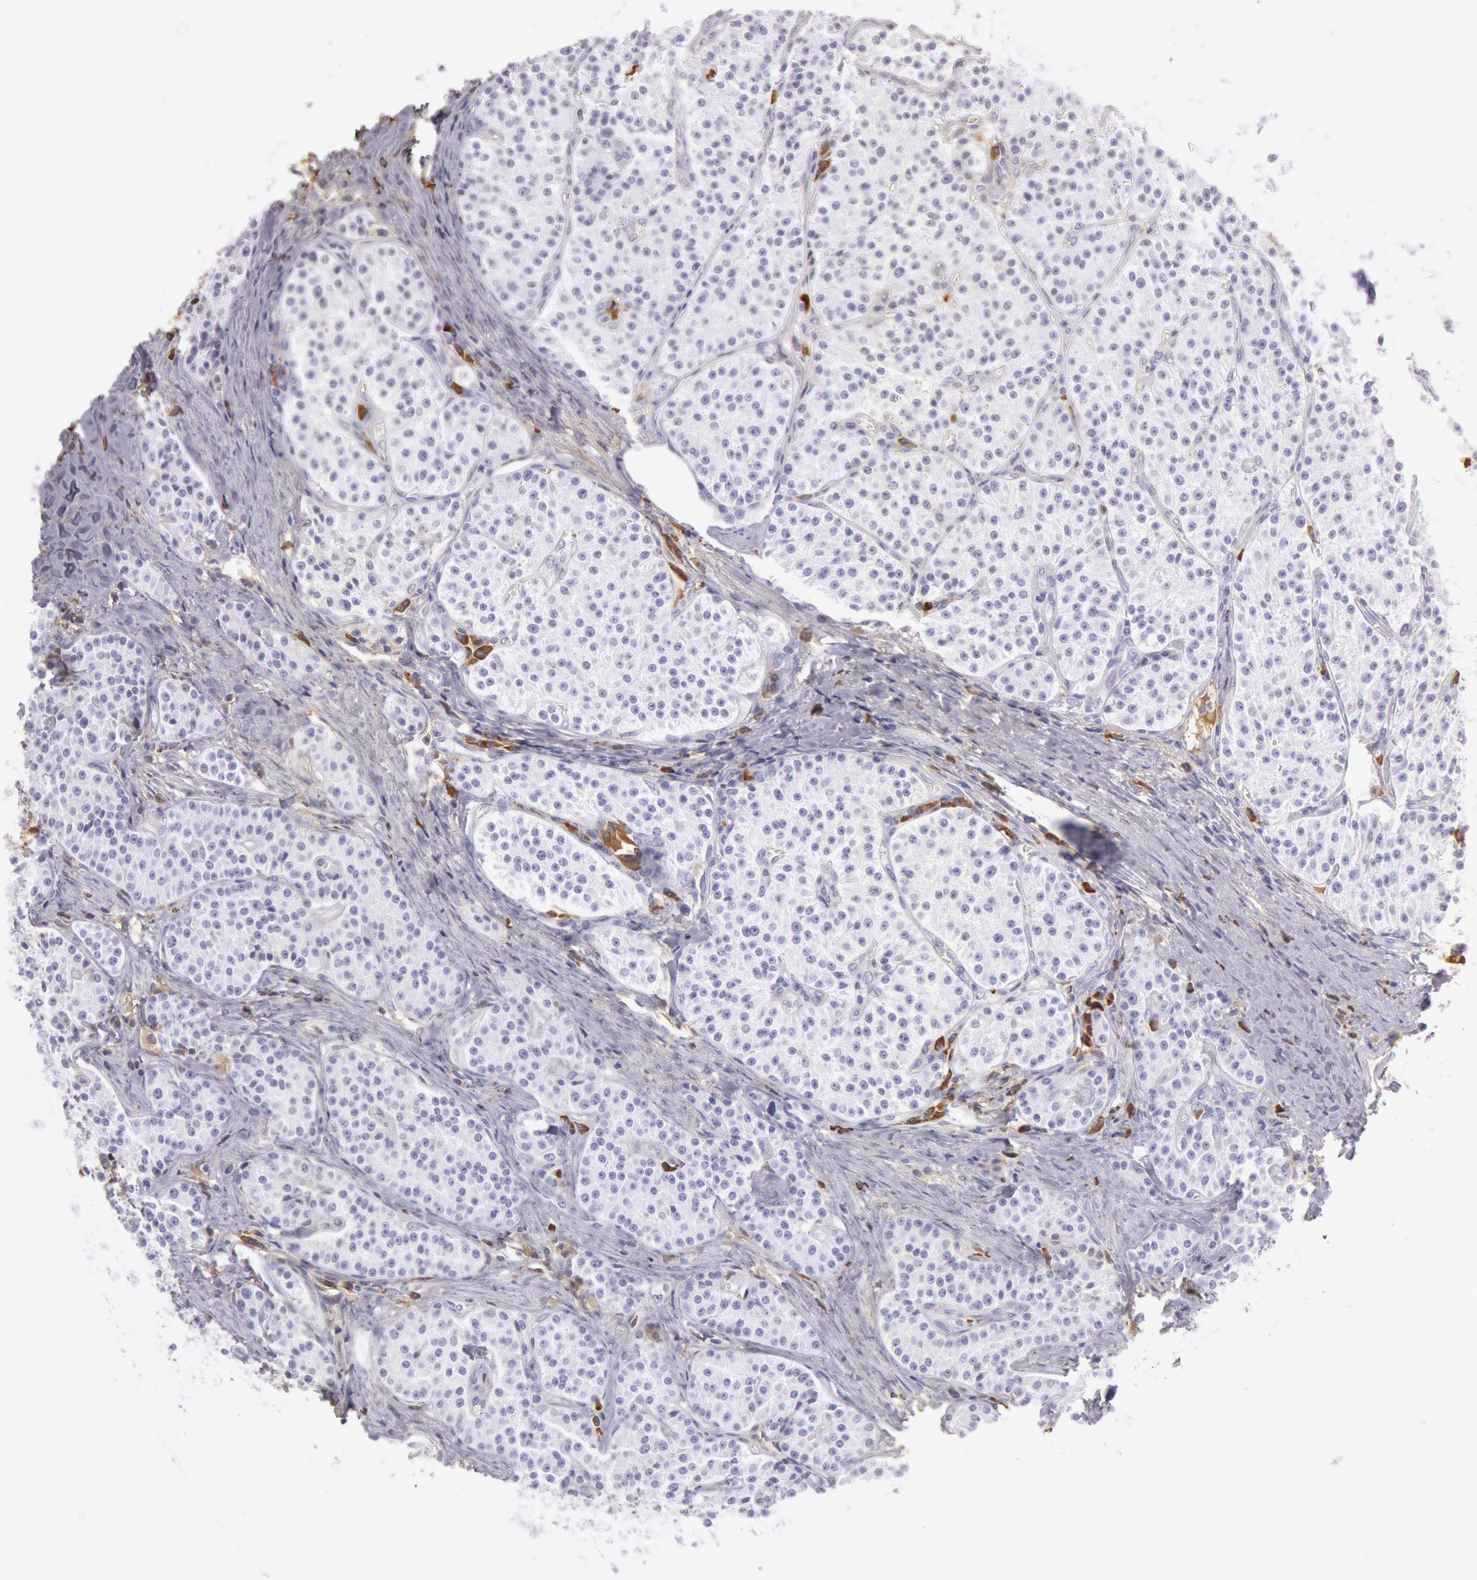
{"staining": {"intensity": "moderate", "quantity": "<25%", "location": "cytoplasmic/membranous"}, "tissue": "carcinoid", "cell_type": "Tumor cells", "image_type": "cancer", "snomed": [{"axis": "morphology", "description": "Carcinoid, malignant, NOS"}, {"axis": "topography", "description": "Stomach"}], "caption": "Tumor cells demonstrate moderate cytoplasmic/membranous expression in approximately <25% of cells in carcinoid. (IHC, brightfield microscopy, high magnification).", "gene": "IGHG1", "patient": {"sex": "female", "age": 76}}